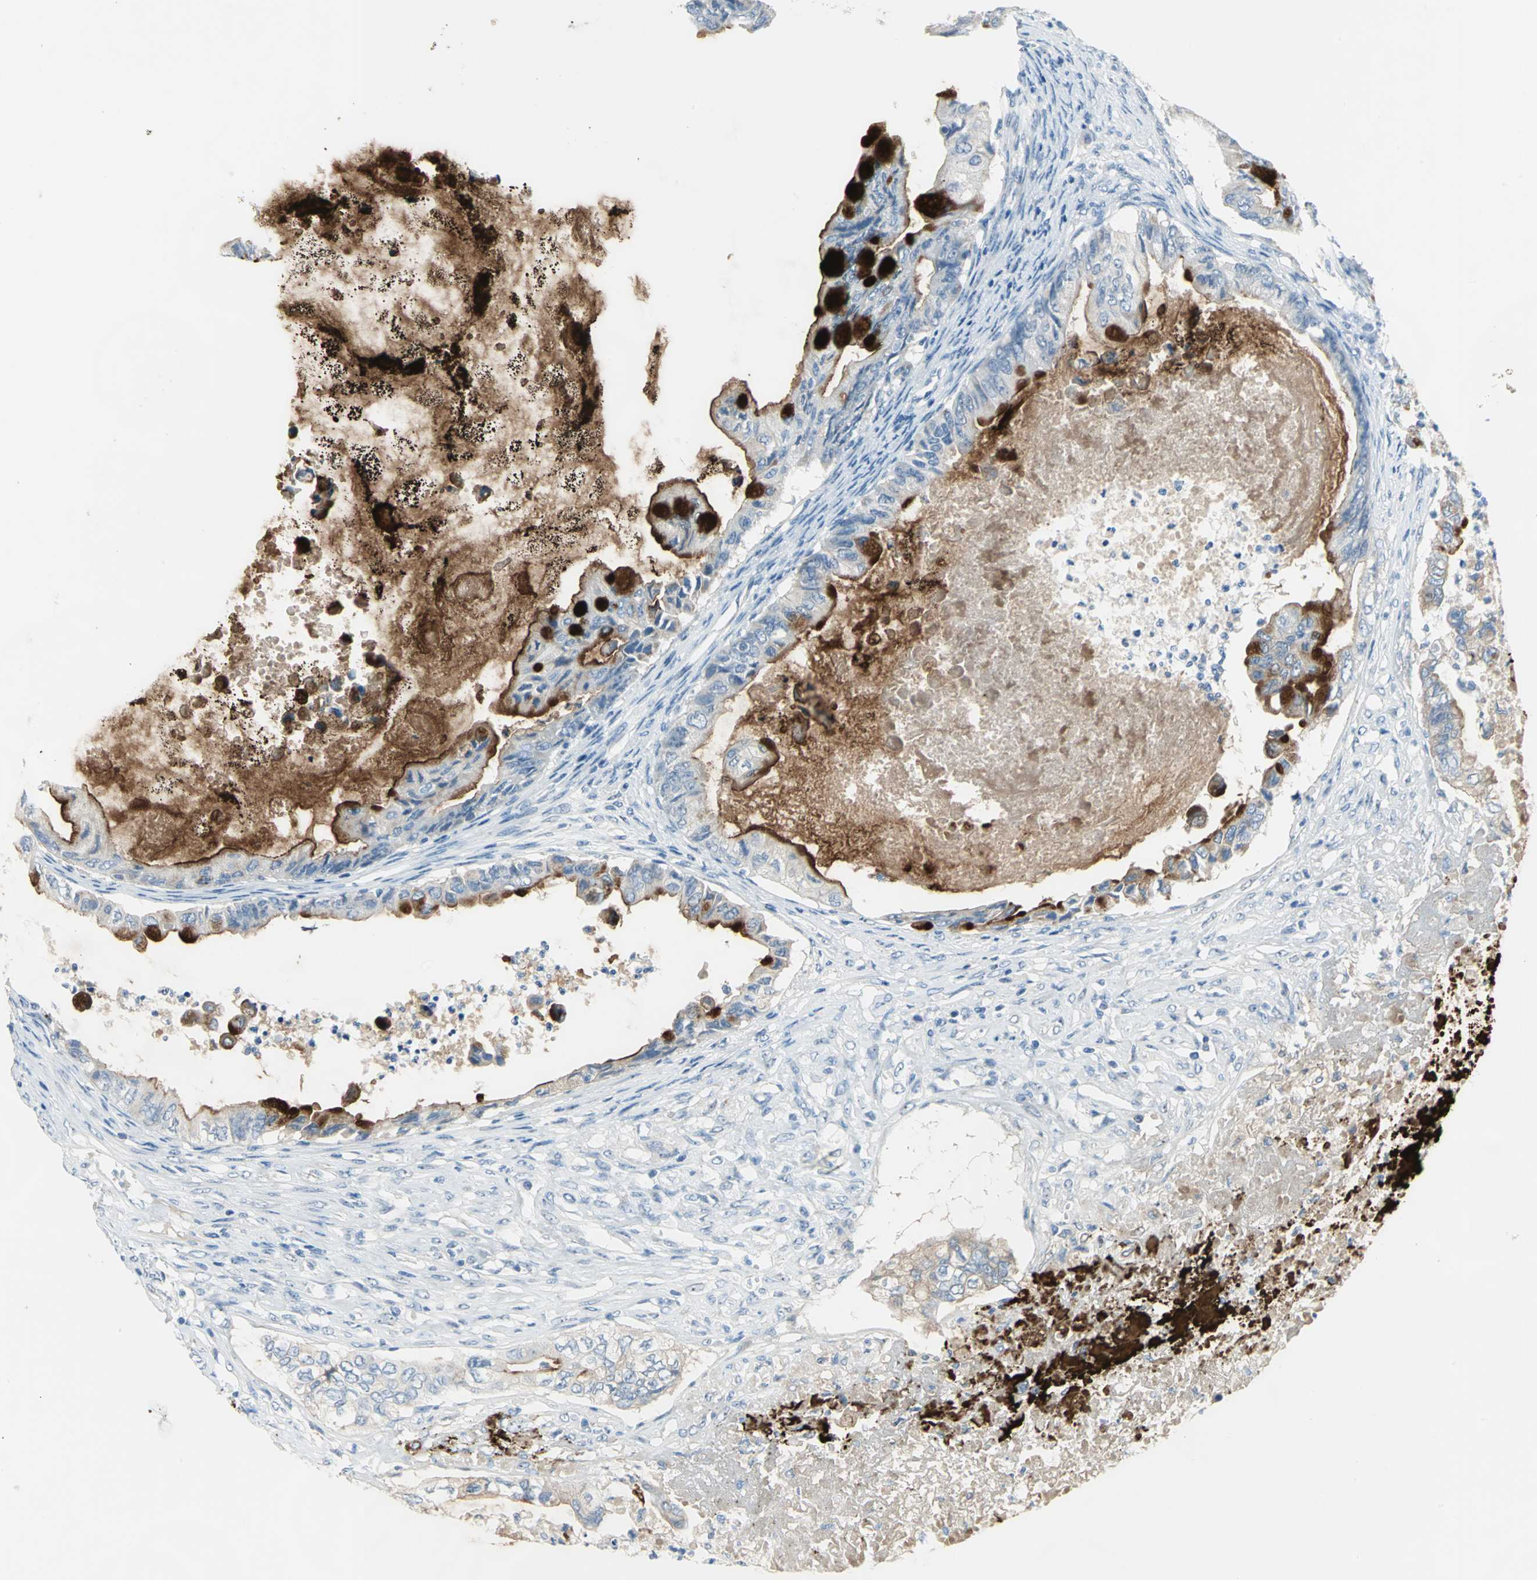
{"staining": {"intensity": "strong", "quantity": "25%-75%", "location": "cytoplasmic/membranous"}, "tissue": "ovarian cancer", "cell_type": "Tumor cells", "image_type": "cancer", "snomed": [{"axis": "morphology", "description": "Cystadenocarcinoma, mucinous, NOS"}, {"axis": "topography", "description": "Ovary"}], "caption": "Strong cytoplasmic/membranous positivity for a protein is identified in about 25%-75% of tumor cells of mucinous cystadenocarcinoma (ovarian) using immunohistochemistry.", "gene": "MUC4", "patient": {"sex": "female", "age": 80}}